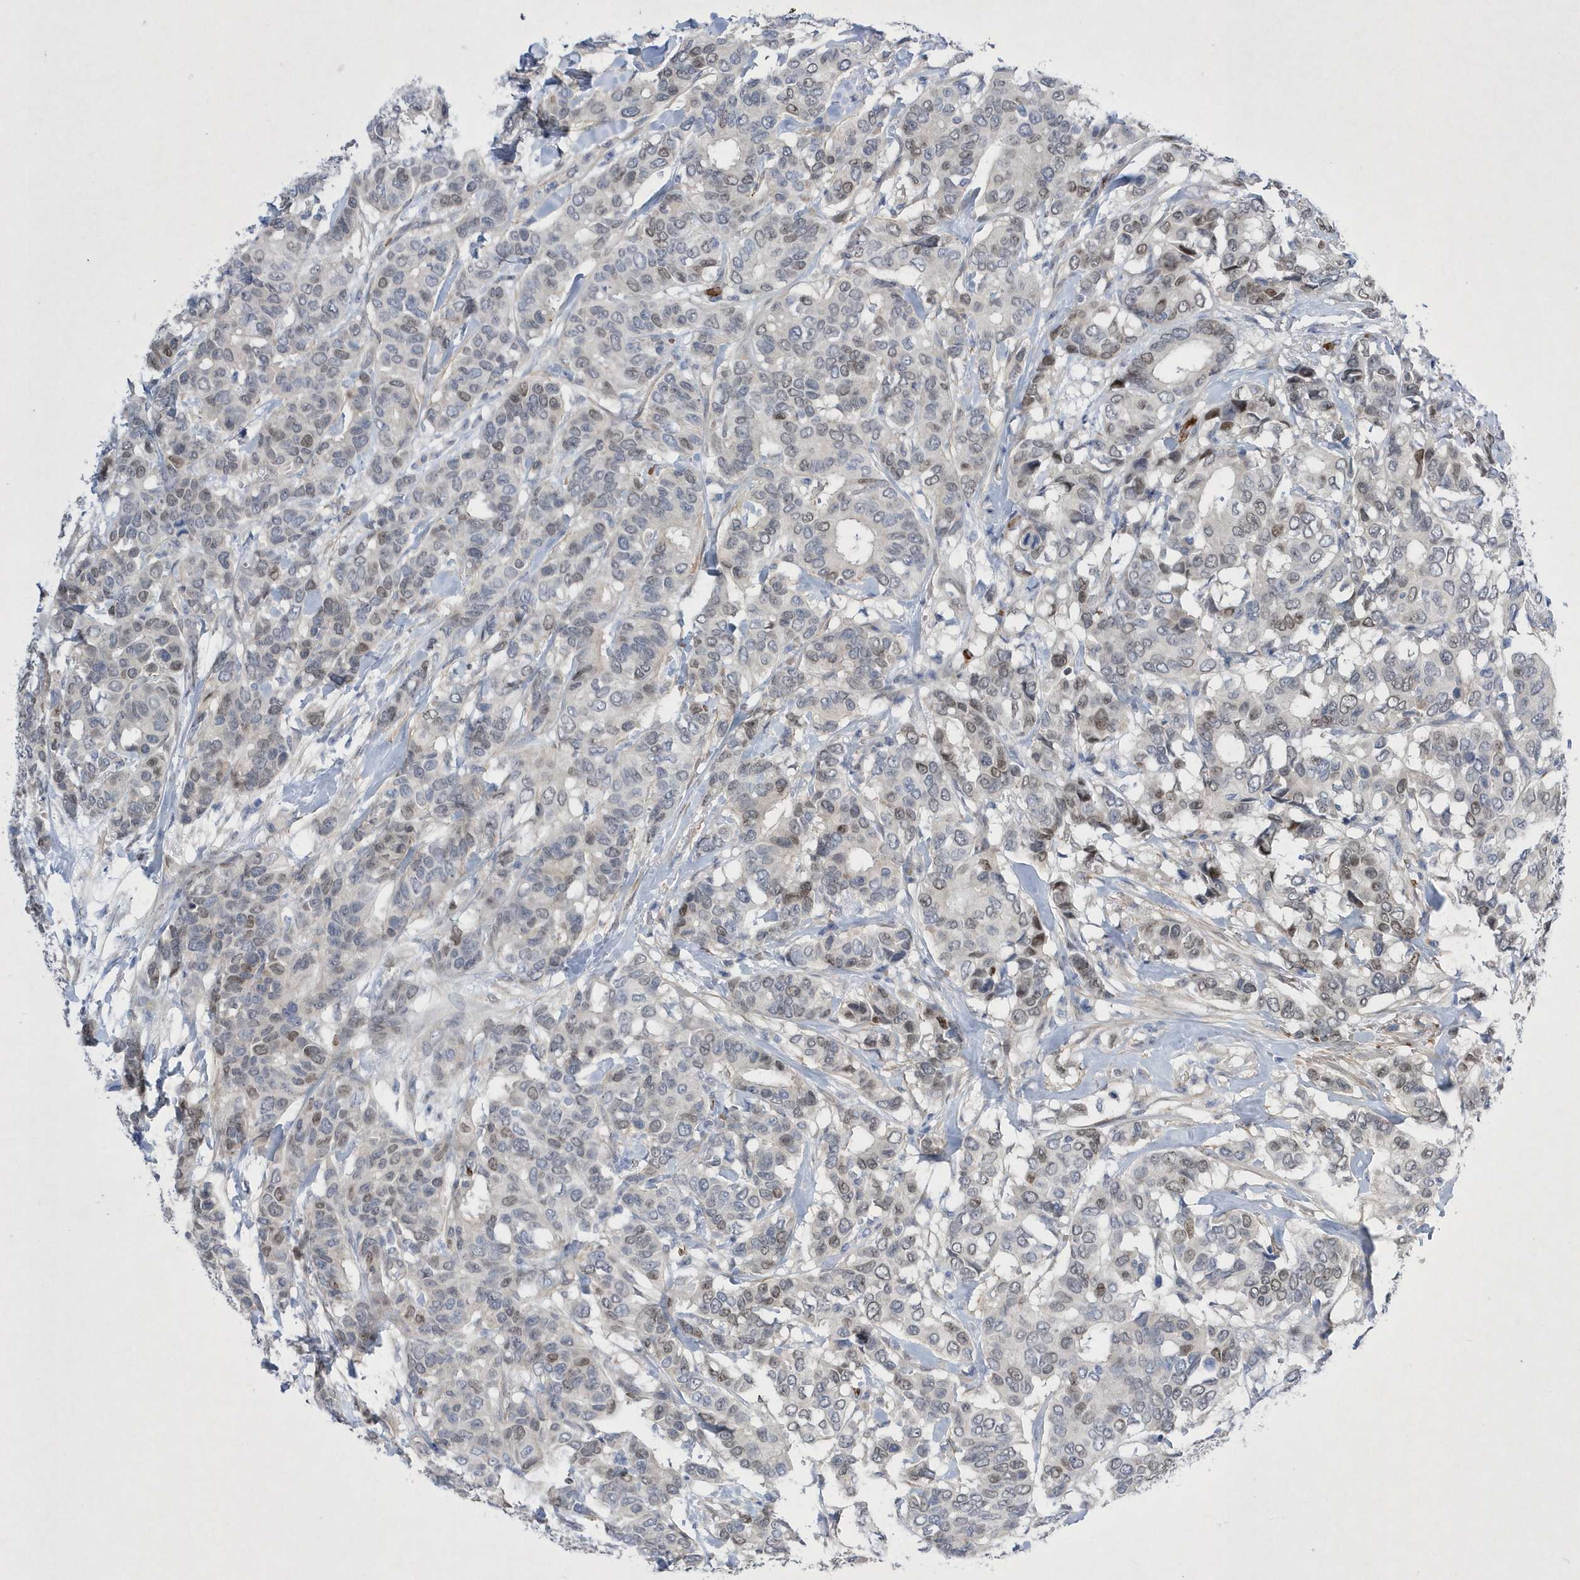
{"staining": {"intensity": "weak", "quantity": "<25%", "location": "nuclear"}, "tissue": "breast cancer", "cell_type": "Tumor cells", "image_type": "cancer", "snomed": [{"axis": "morphology", "description": "Duct carcinoma"}, {"axis": "topography", "description": "Breast"}], "caption": "Immunohistochemical staining of breast cancer (intraductal carcinoma) shows no significant expression in tumor cells. (Stains: DAB immunohistochemistry with hematoxylin counter stain, Microscopy: brightfield microscopy at high magnification).", "gene": "ZNF875", "patient": {"sex": "female", "age": 87}}